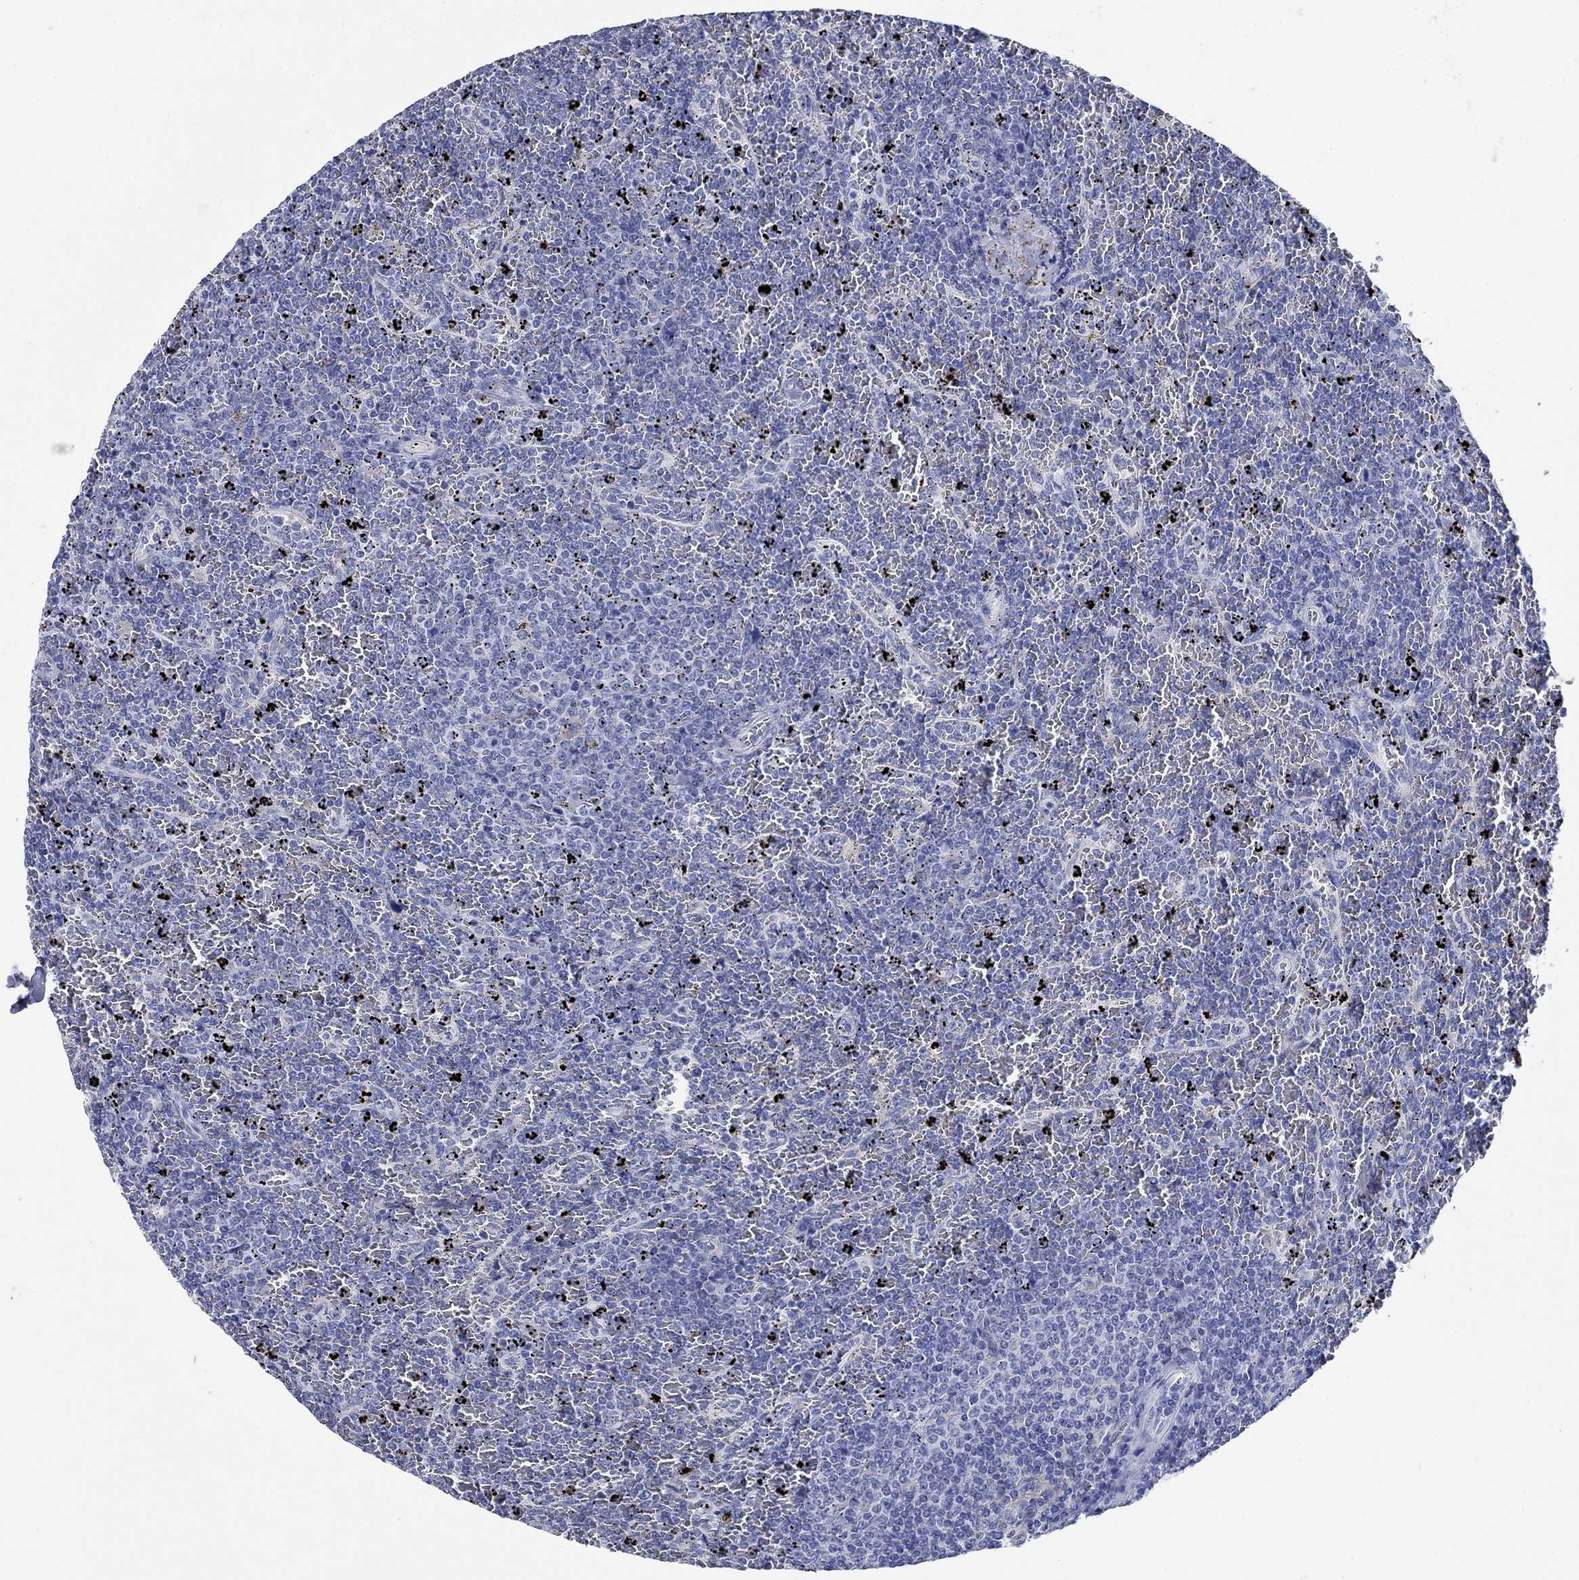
{"staining": {"intensity": "negative", "quantity": "none", "location": "none"}, "tissue": "lymphoma", "cell_type": "Tumor cells", "image_type": "cancer", "snomed": [{"axis": "morphology", "description": "Malignant lymphoma, non-Hodgkin's type, Low grade"}, {"axis": "topography", "description": "Spleen"}], "caption": "Immunohistochemical staining of human malignant lymphoma, non-Hodgkin's type (low-grade) exhibits no significant positivity in tumor cells.", "gene": "TRIM16", "patient": {"sex": "female", "age": 77}}